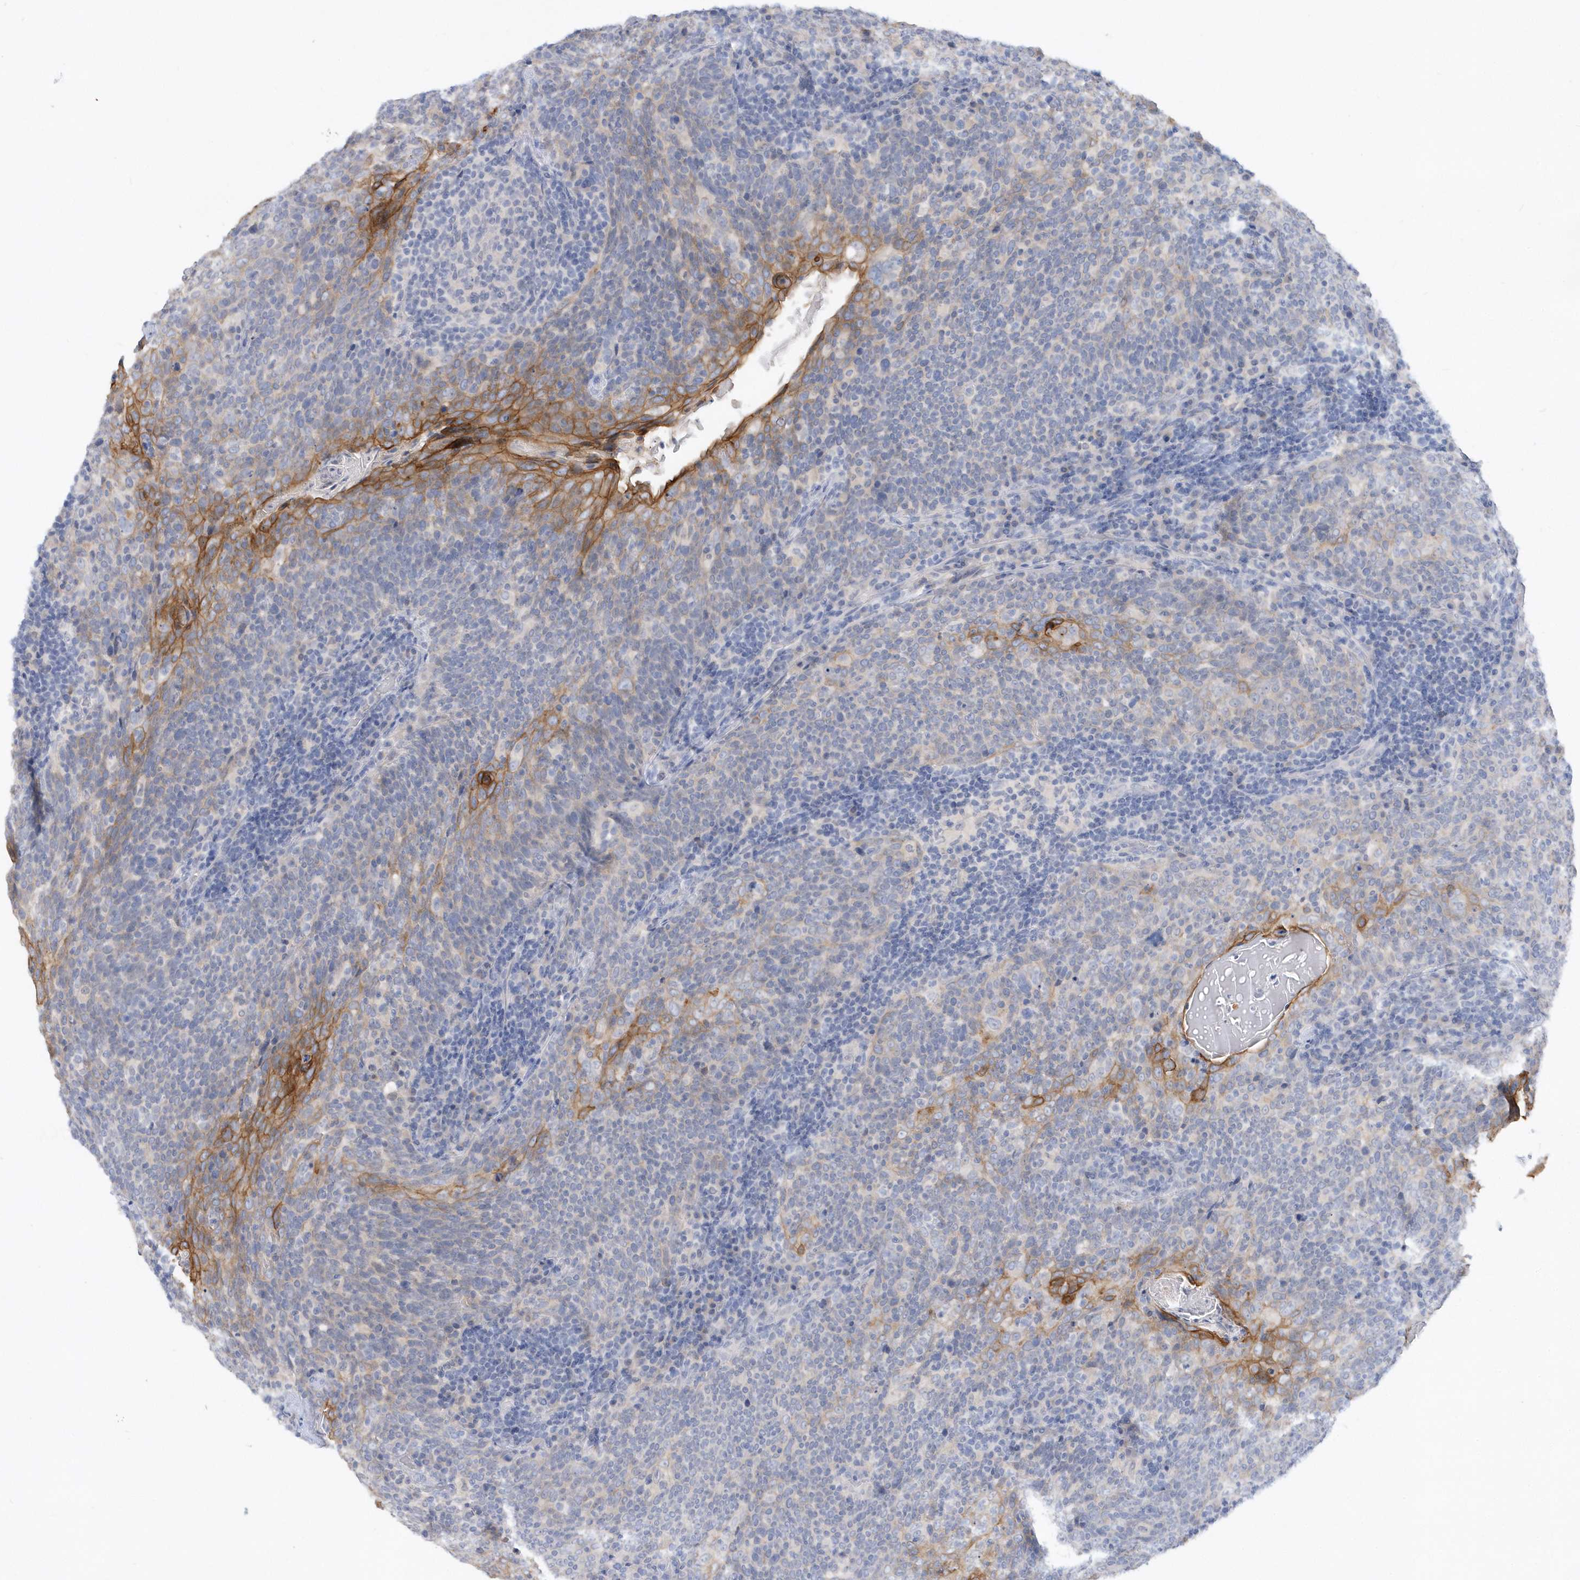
{"staining": {"intensity": "moderate", "quantity": "<25%", "location": "cytoplasmic/membranous"}, "tissue": "head and neck cancer", "cell_type": "Tumor cells", "image_type": "cancer", "snomed": [{"axis": "morphology", "description": "Squamous cell carcinoma, NOS"}, {"axis": "morphology", "description": "Squamous cell carcinoma, metastatic, NOS"}, {"axis": "topography", "description": "Lymph node"}, {"axis": "topography", "description": "Head-Neck"}], "caption": "Immunohistochemistry of human head and neck cancer reveals low levels of moderate cytoplasmic/membranous expression in about <25% of tumor cells.", "gene": "RPE", "patient": {"sex": "male", "age": 62}}